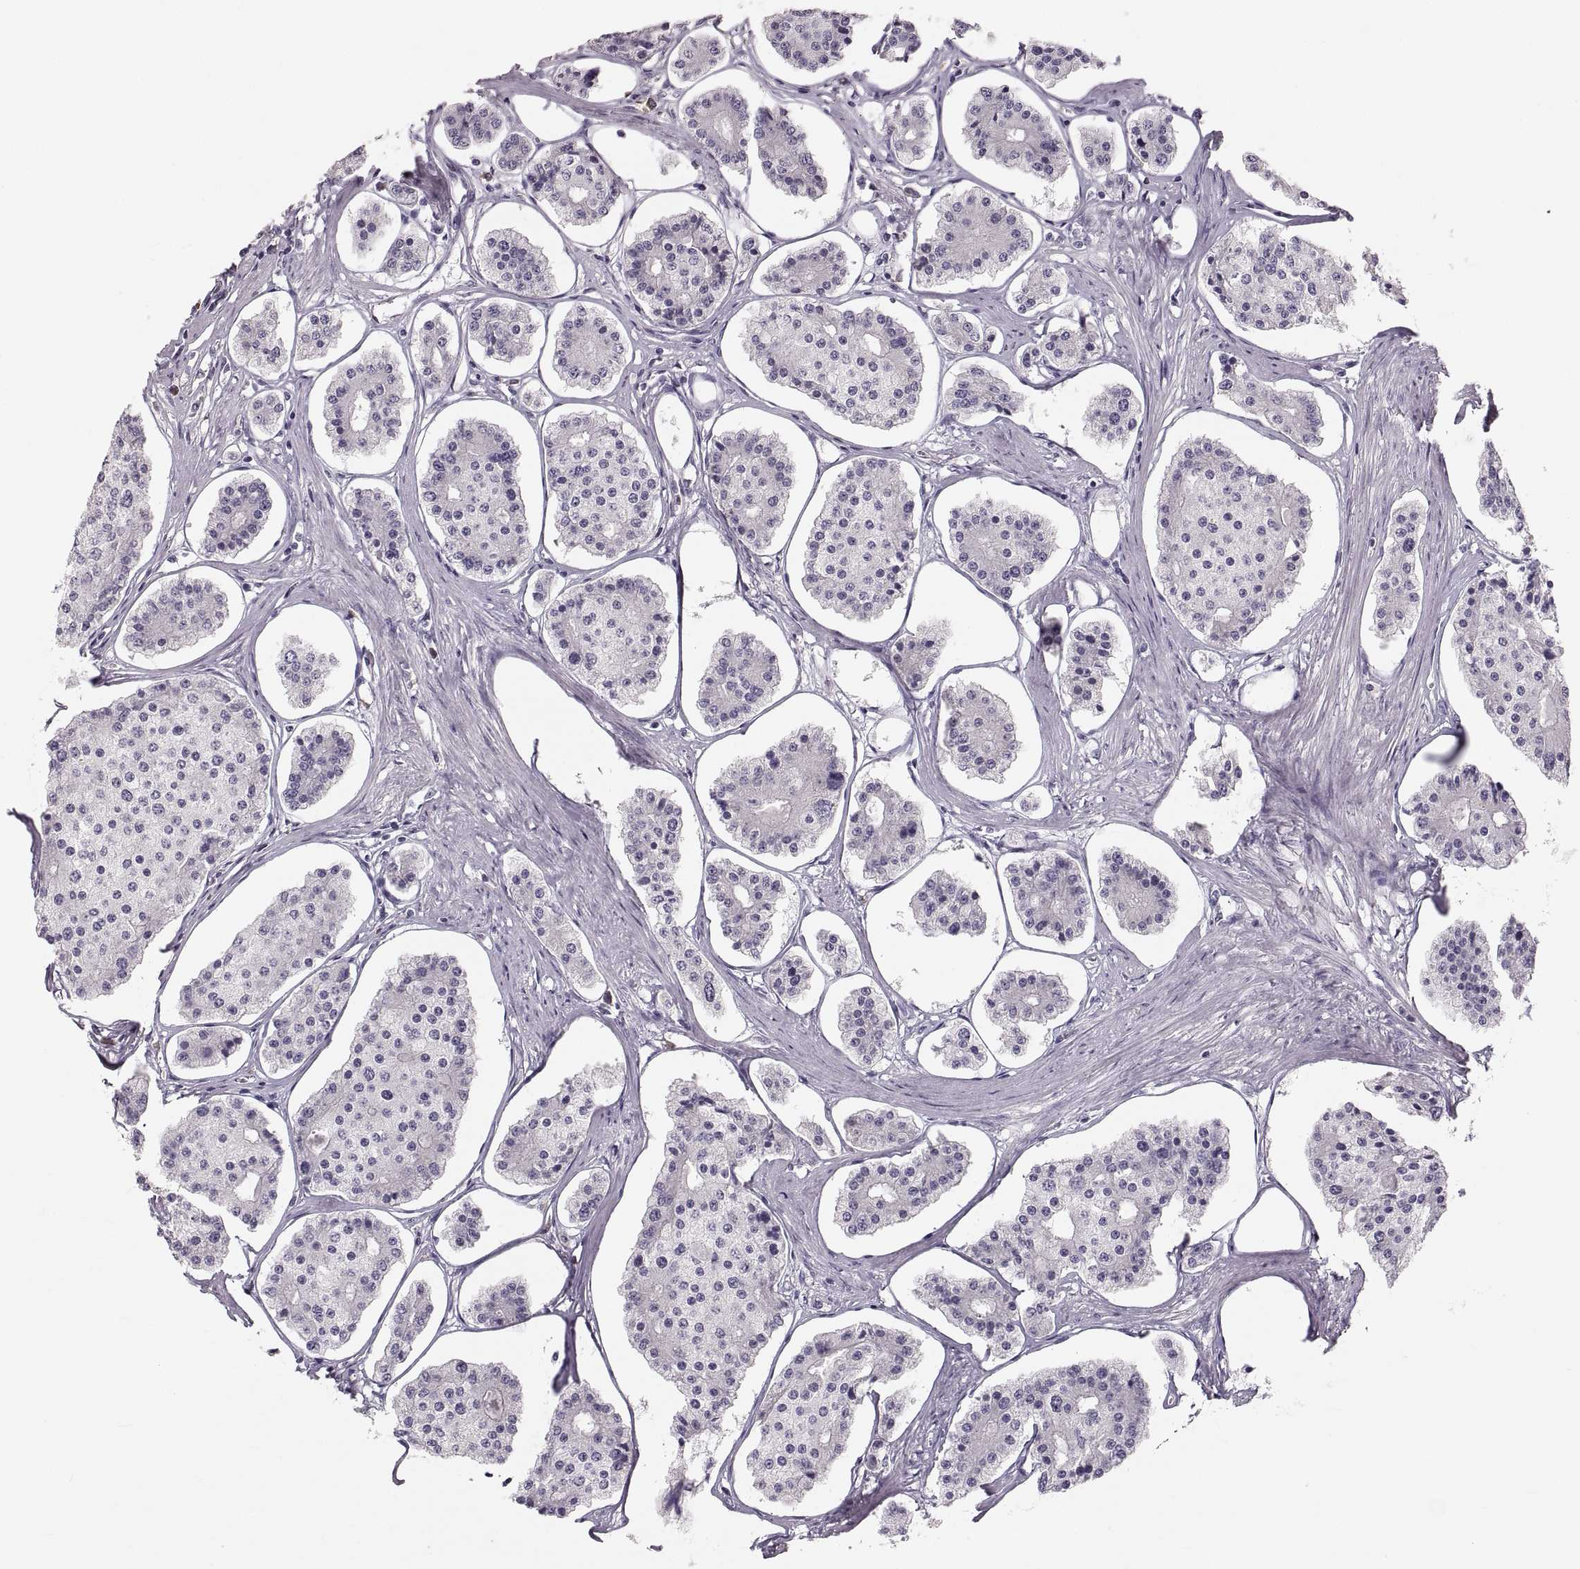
{"staining": {"intensity": "negative", "quantity": "none", "location": "none"}, "tissue": "carcinoid", "cell_type": "Tumor cells", "image_type": "cancer", "snomed": [{"axis": "morphology", "description": "Carcinoid, malignant, NOS"}, {"axis": "topography", "description": "Small intestine"}], "caption": "Image shows no protein positivity in tumor cells of carcinoid tissue.", "gene": "RUNDC3A", "patient": {"sex": "female", "age": 65}}